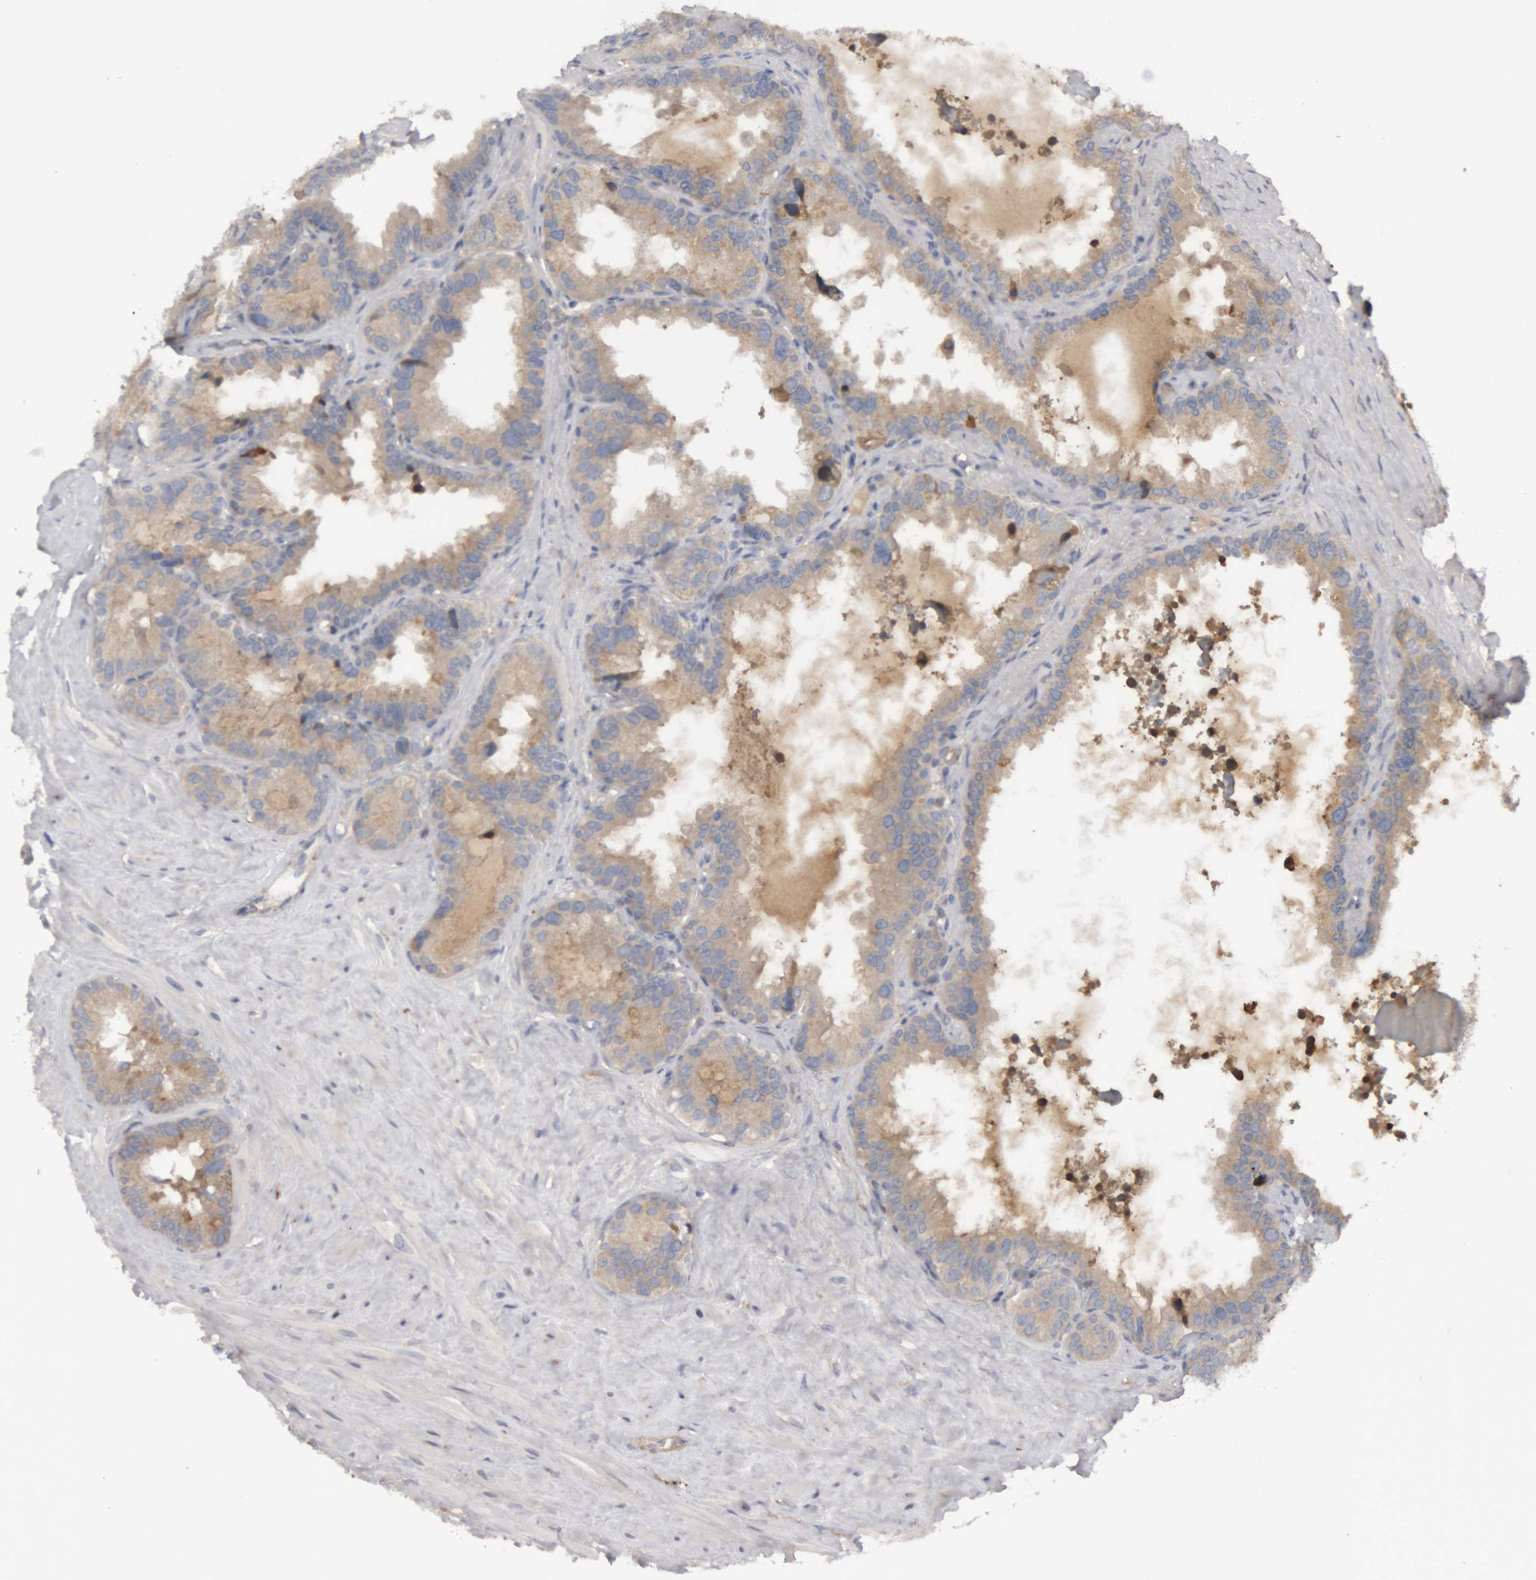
{"staining": {"intensity": "moderate", "quantity": "25%-75%", "location": "cytoplasmic/membranous"}, "tissue": "seminal vesicle", "cell_type": "Glandular cells", "image_type": "normal", "snomed": [{"axis": "morphology", "description": "Normal tissue, NOS"}, {"axis": "topography", "description": "Seminal veicle"}], "caption": "Glandular cells exhibit medium levels of moderate cytoplasmic/membranous positivity in about 25%-75% of cells in benign seminal vesicle. Nuclei are stained in blue.", "gene": "TMED7", "patient": {"sex": "male", "age": 80}}